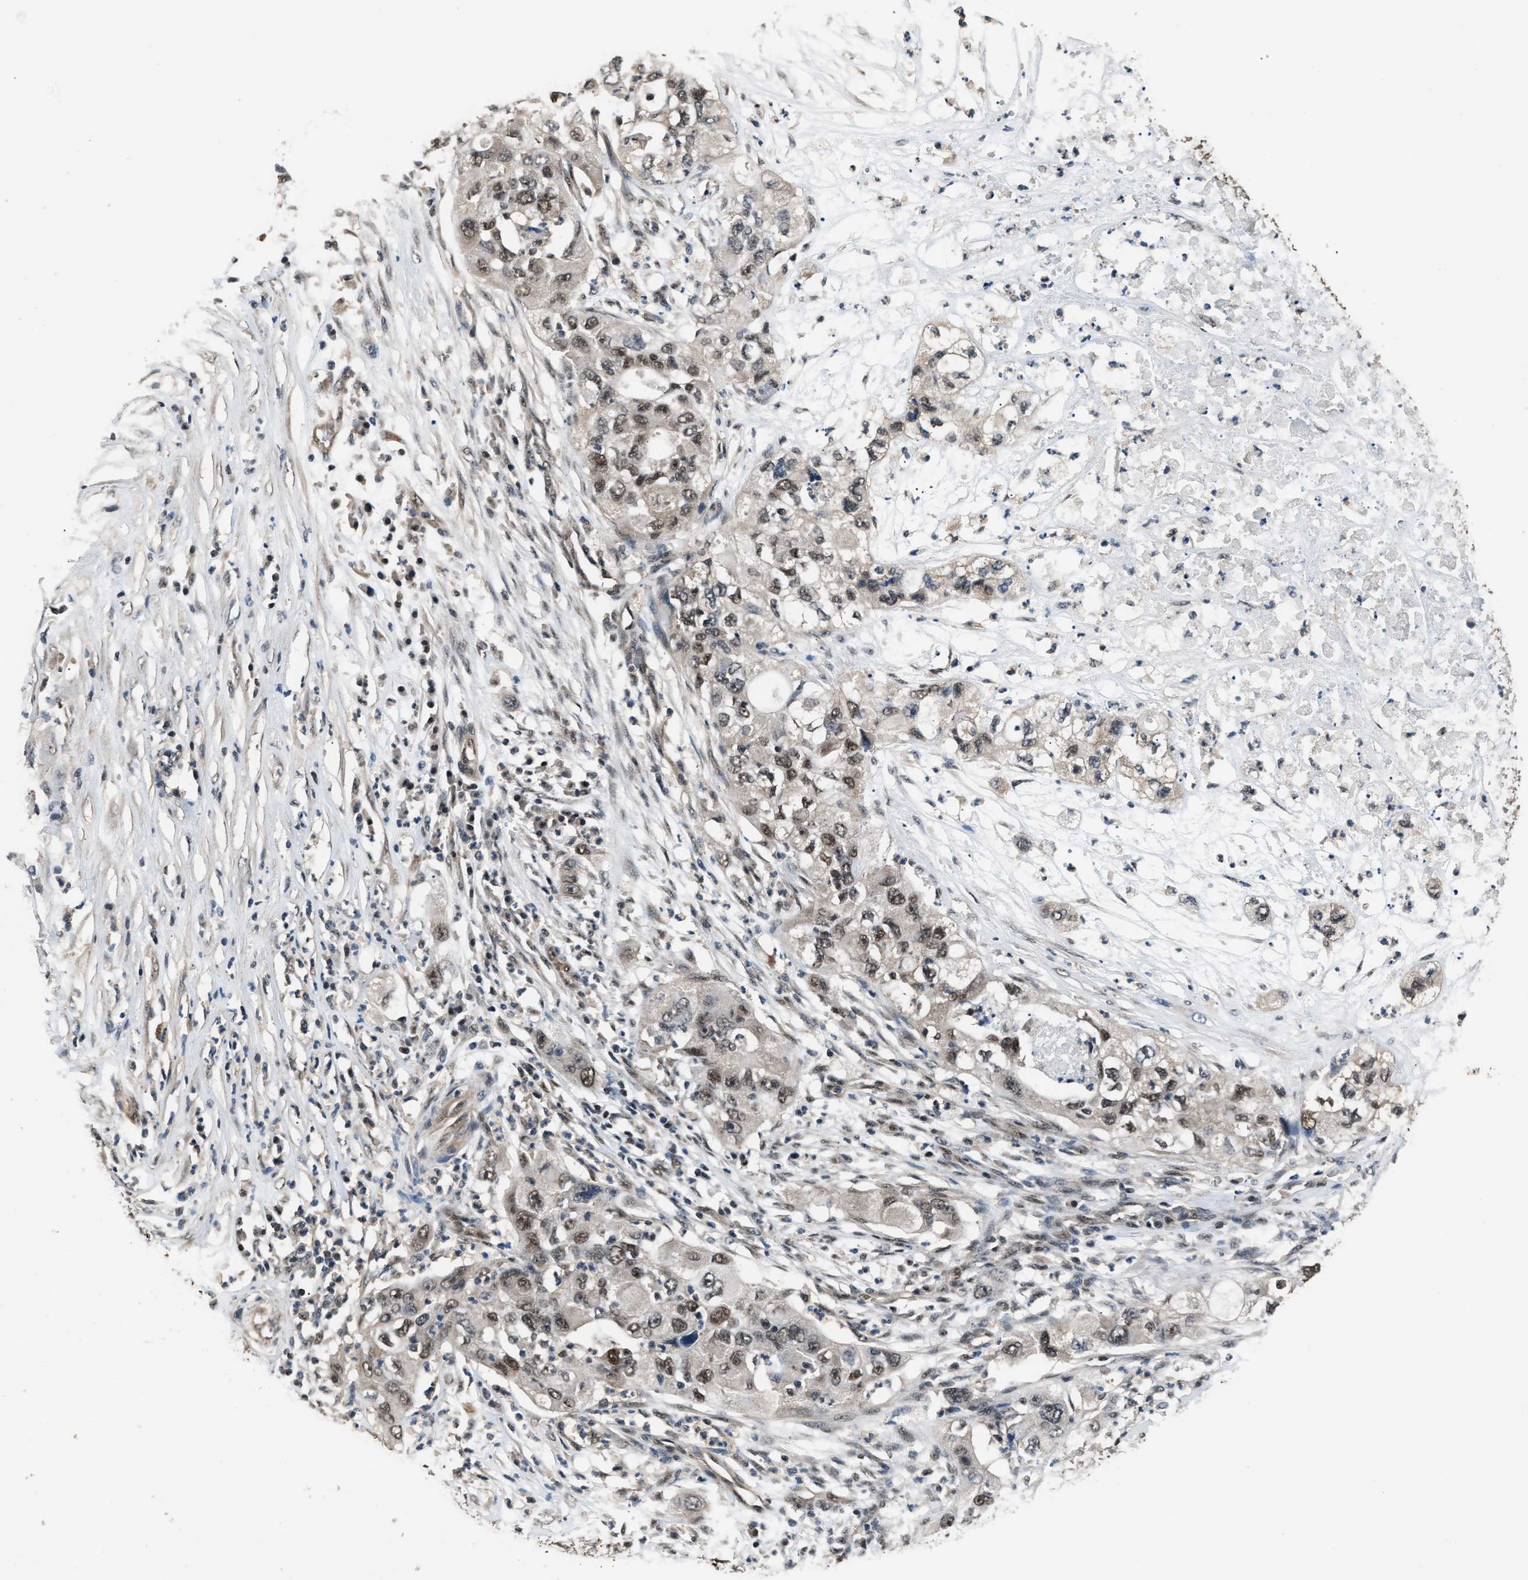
{"staining": {"intensity": "moderate", "quantity": "<25%", "location": "nuclear"}, "tissue": "pancreatic cancer", "cell_type": "Tumor cells", "image_type": "cancer", "snomed": [{"axis": "morphology", "description": "Adenocarcinoma, NOS"}, {"axis": "topography", "description": "Pancreas"}], "caption": "Protein staining exhibits moderate nuclear expression in approximately <25% of tumor cells in adenocarcinoma (pancreatic). The staining was performed using DAB, with brown indicating positive protein expression. Nuclei are stained blue with hematoxylin.", "gene": "DFFA", "patient": {"sex": "female", "age": 78}}